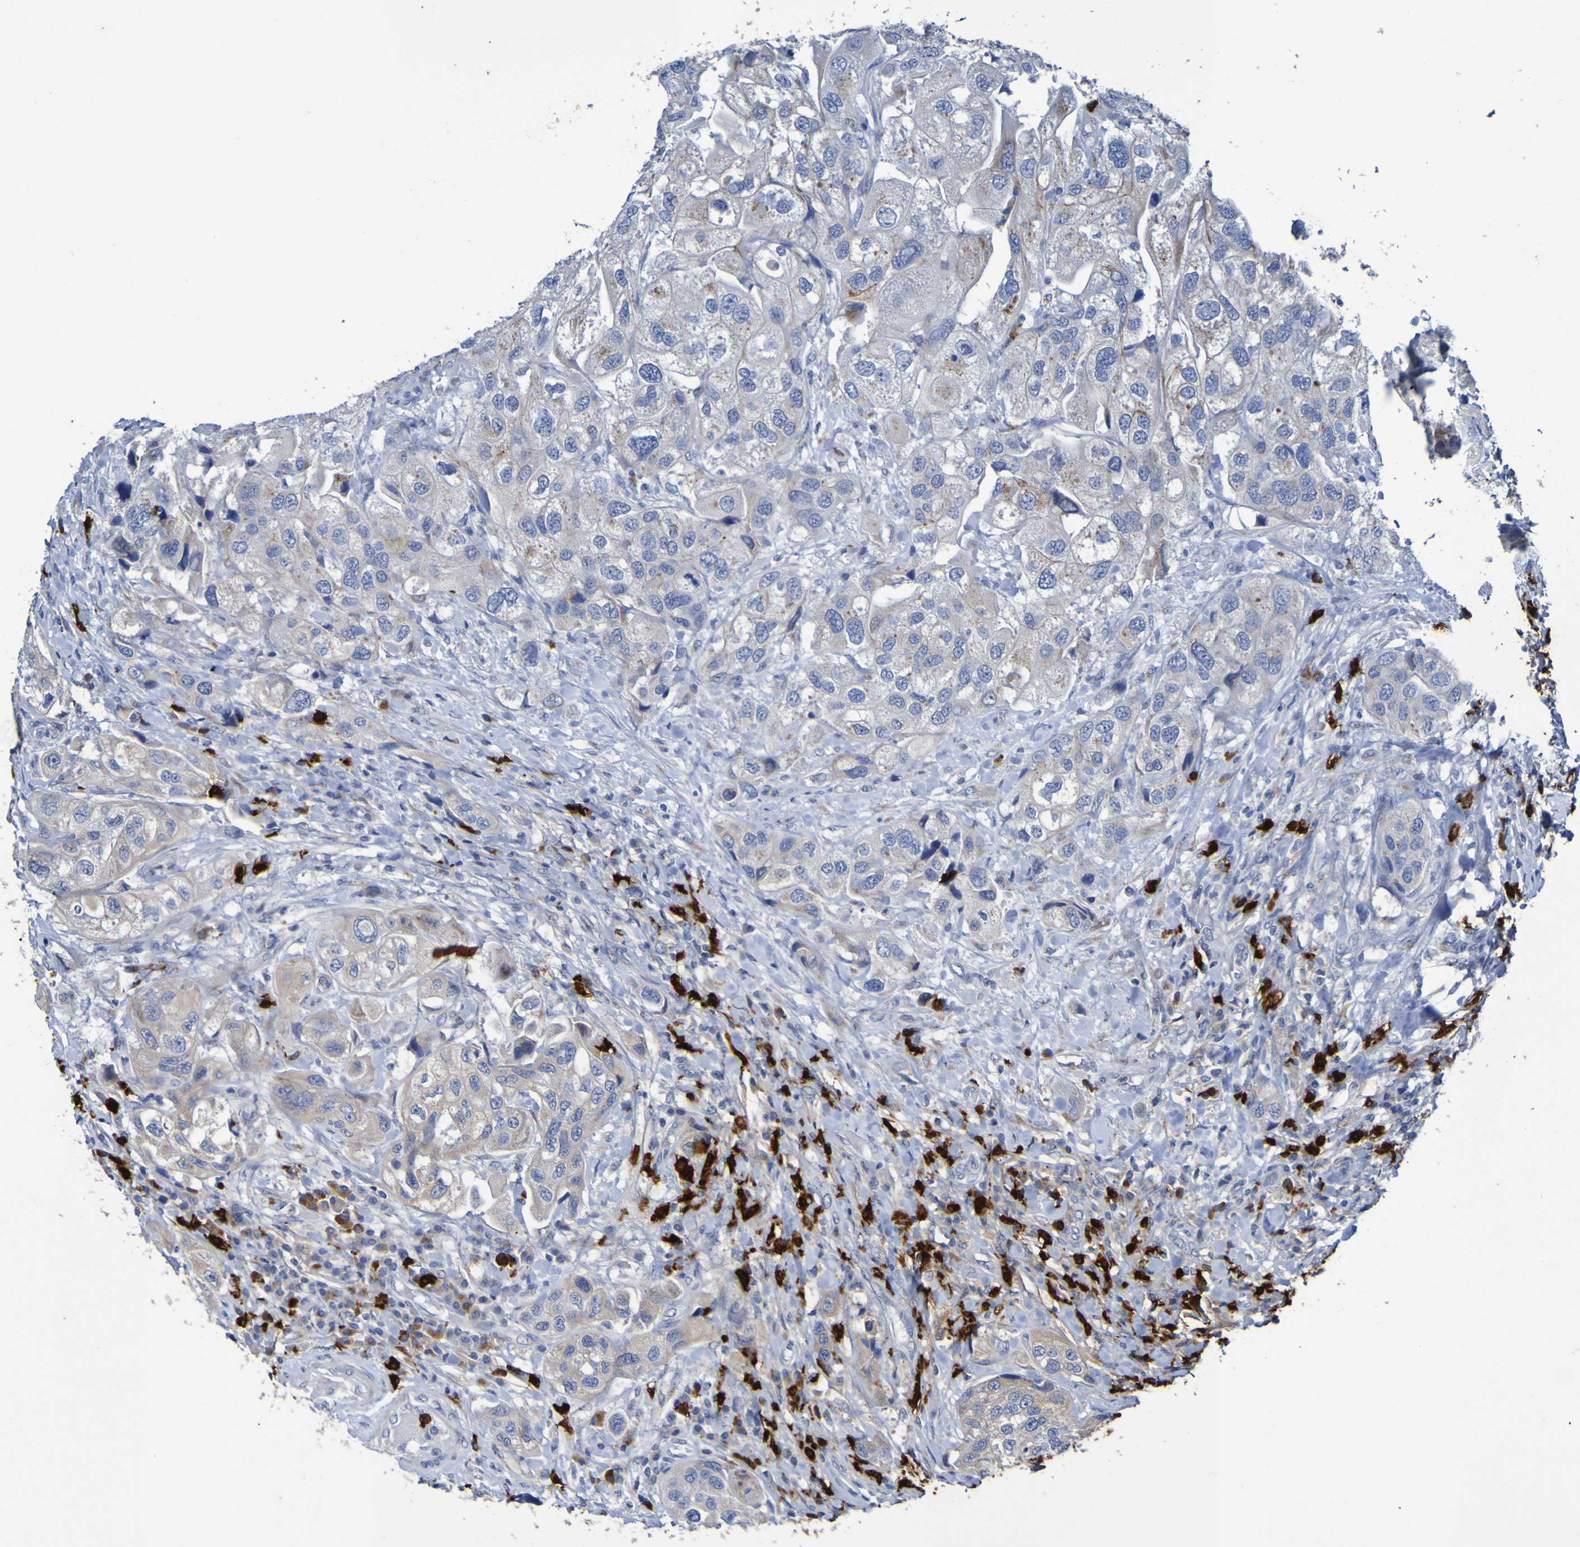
{"staining": {"intensity": "weak", "quantity": "25%-75%", "location": "cytoplasmic/membranous"}, "tissue": "urothelial cancer", "cell_type": "Tumor cells", "image_type": "cancer", "snomed": [{"axis": "morphology", "description": "Urothelial carcinoma, High grade"}, {"axis": "topography", "description": "Urinary bladder"}], "caption": "Urothelial cancer stained with immunohistochemistry (IHC) exhibits weak cytoplasmic/membranous expression in about 25%-75% of tumor cells.", "gene": "C11orf24", "patient": {"sex": "female", "age": 64}}